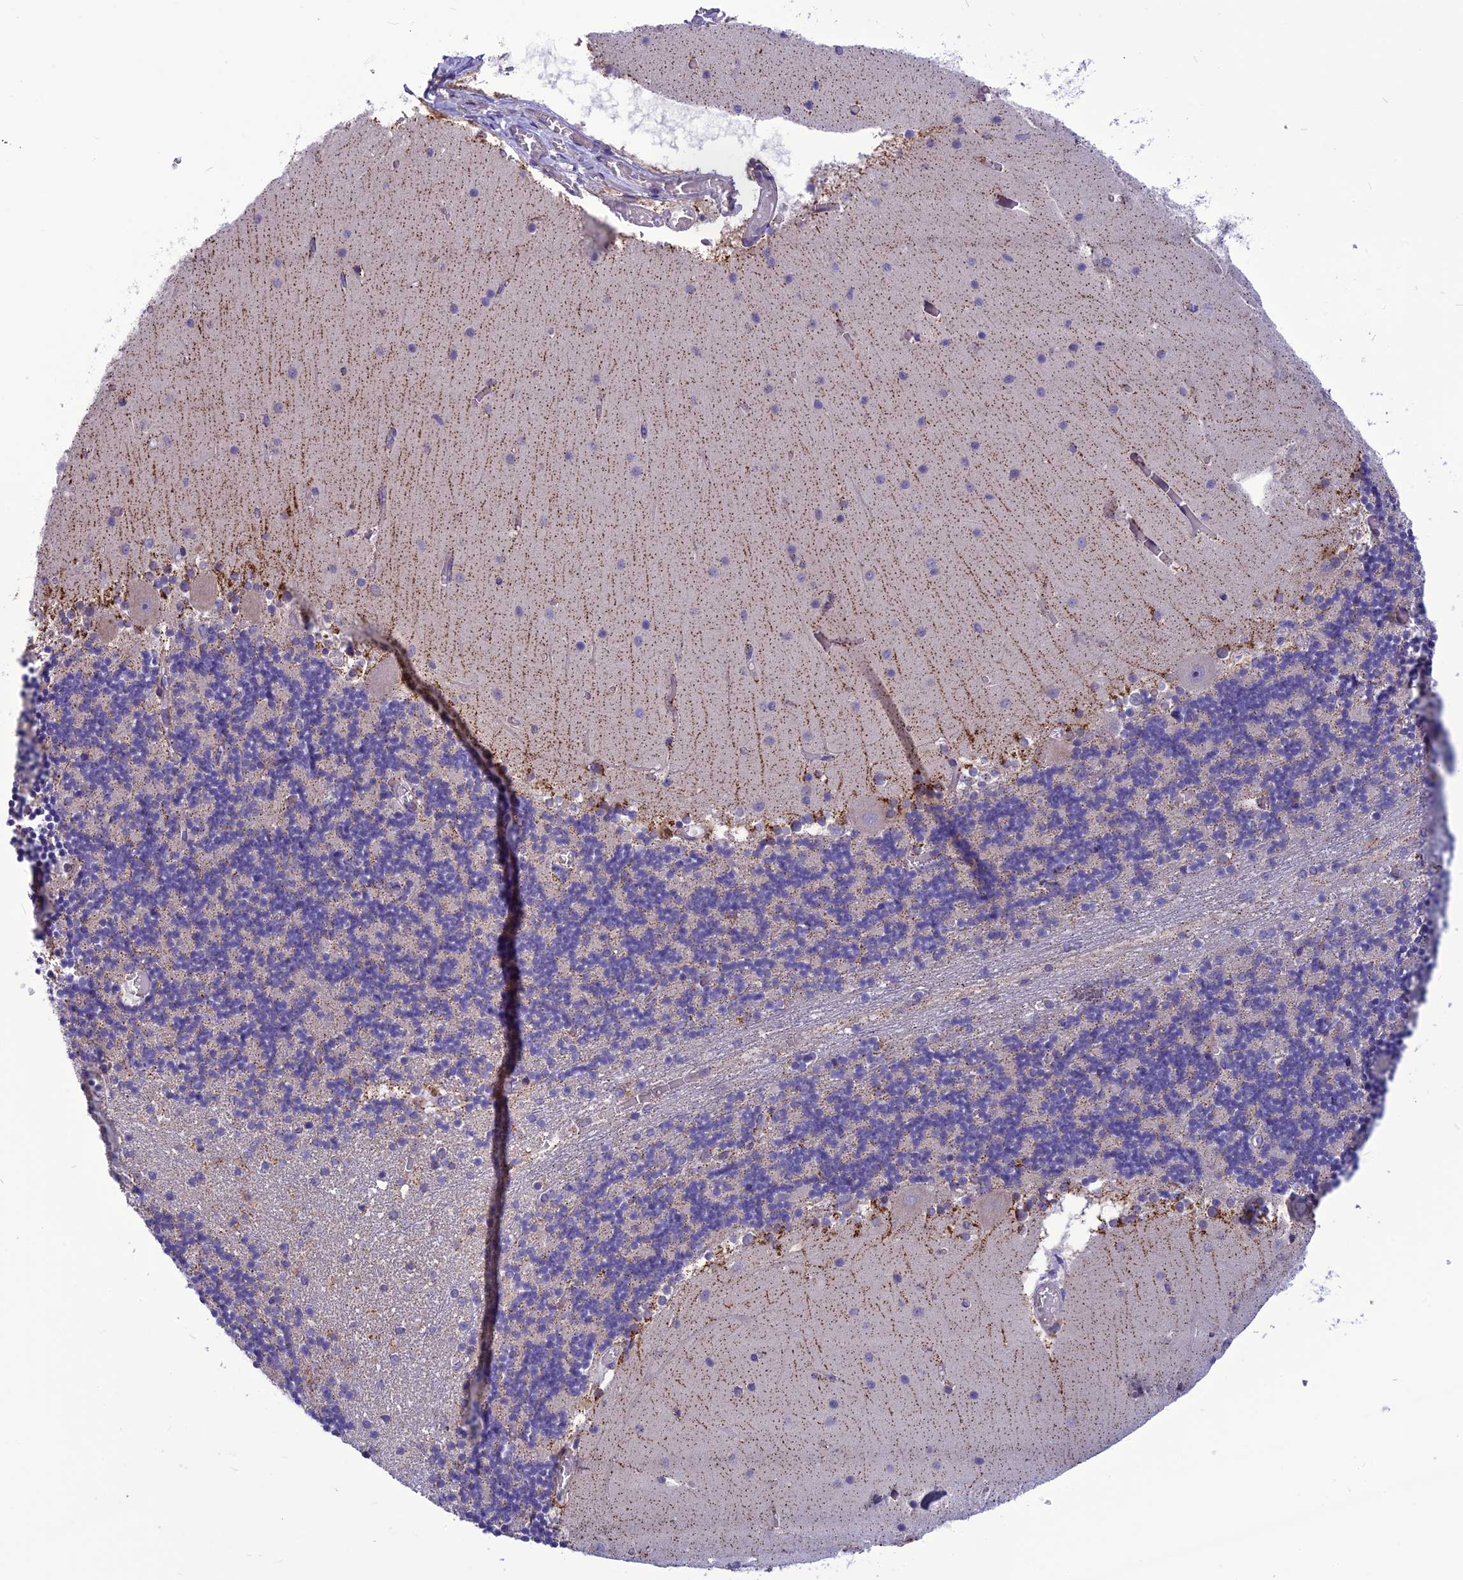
{"staining": {"intensity": "negative", "quantity": "none", "location": "none"}, "tissue": "cerebellum", "cell_type": "Cells in granular layer", "image_type": "normal", "snomed": [{"axis": "morphology", "description": "Normal tissue, NOS"}, {"axis": "topography", "description": "Cerebellum"}], "caption": "Immunohistochemical staining of normal human cerebellum displays no significant staining in cells in granular layer.", "gene": "PSMF1", "patient": {"sex": "female", "age": 28}}